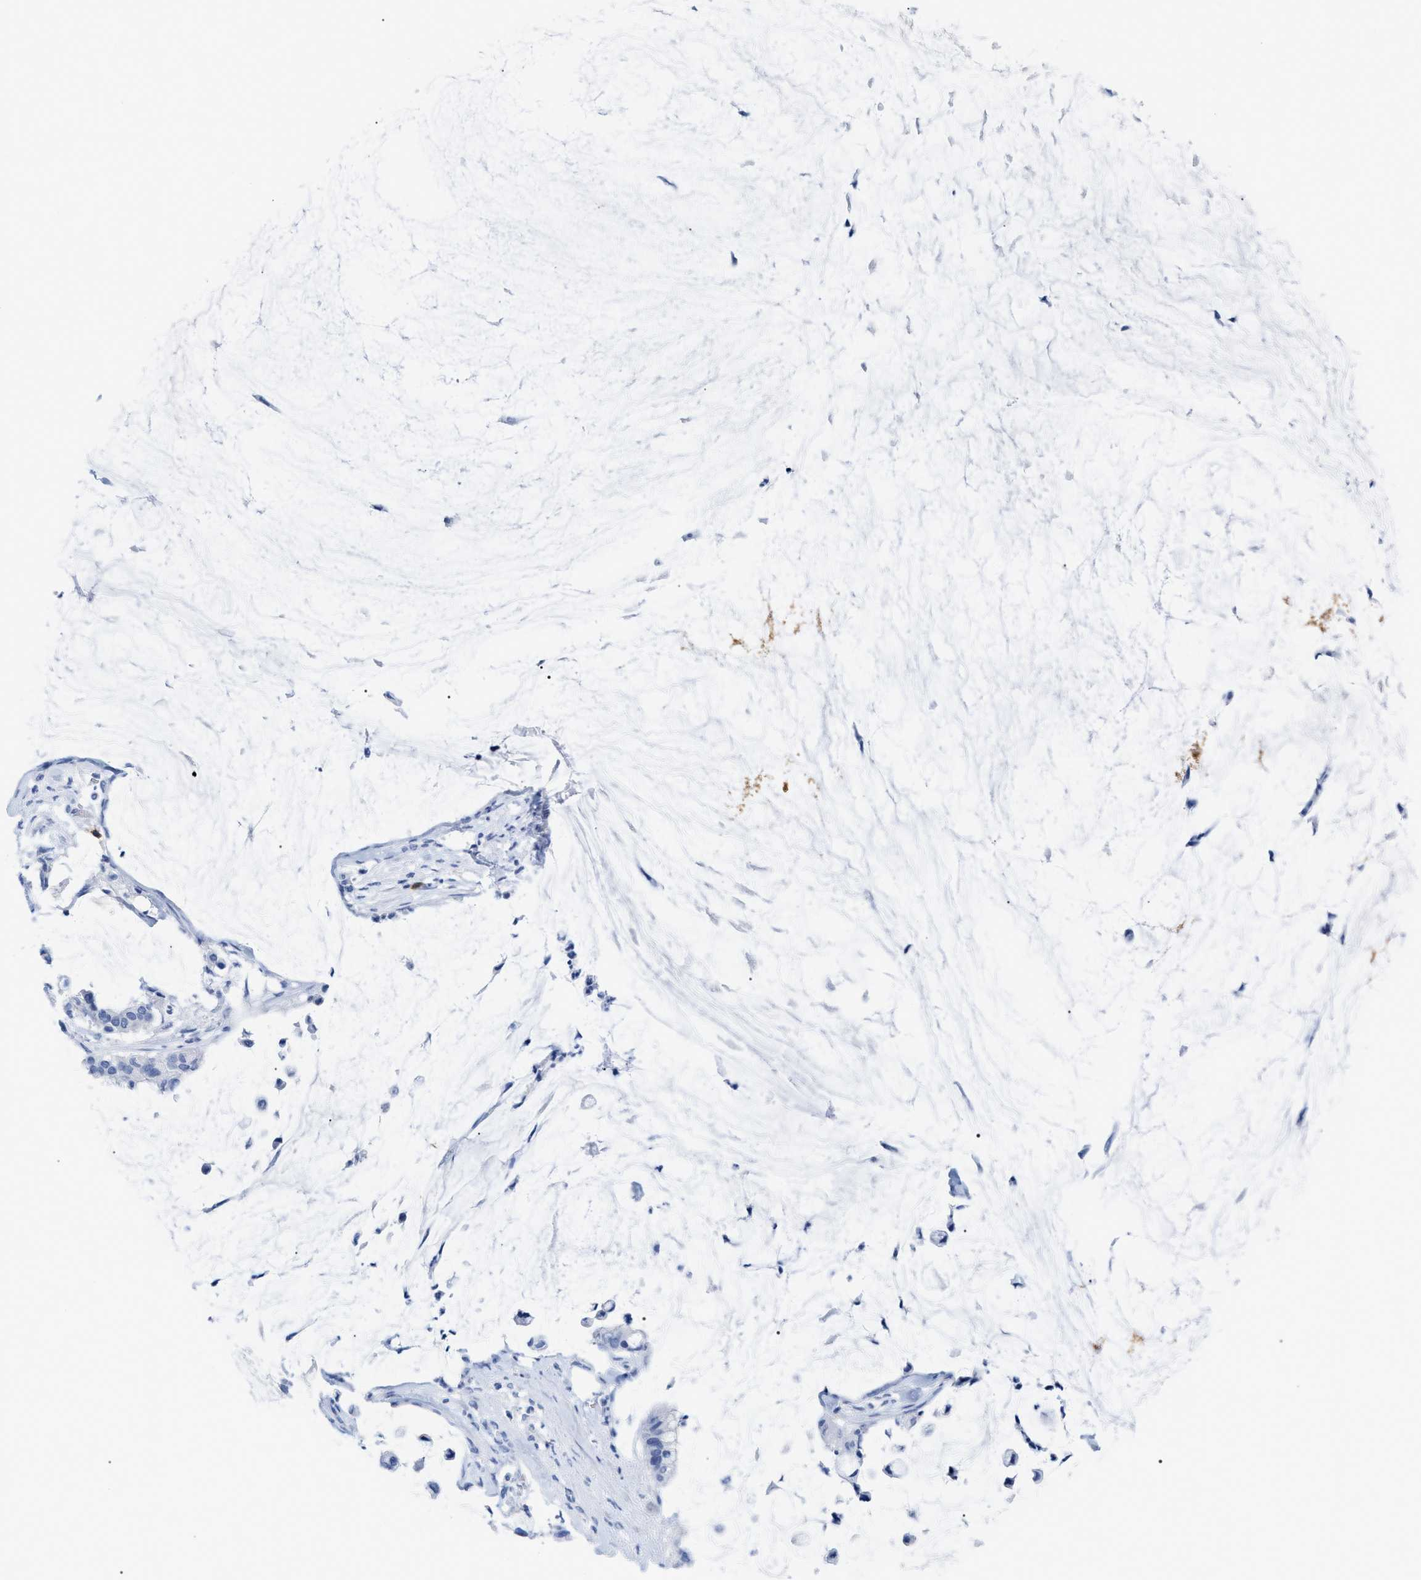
{"staining": {"intensity": "negative", "quantity": "none", "location": "none"}, "tissue": "pancreatic cancer", "cell_type": "Tumor cells", "image_type": "cancer", "snomed": [{"axis": "morphology", "description": "Adenocarcinoma, NOS"}, {"axis": "topography", "description": "Pancreas"}], "caption": "A high-resolution image shows immunohistochemistry (IHC) staining of pancreatic adenocarcinoma, which displays no significant positivity in tumor cells.", "gene": "CD5", "patient": {"sex": "male", "age": 41}}